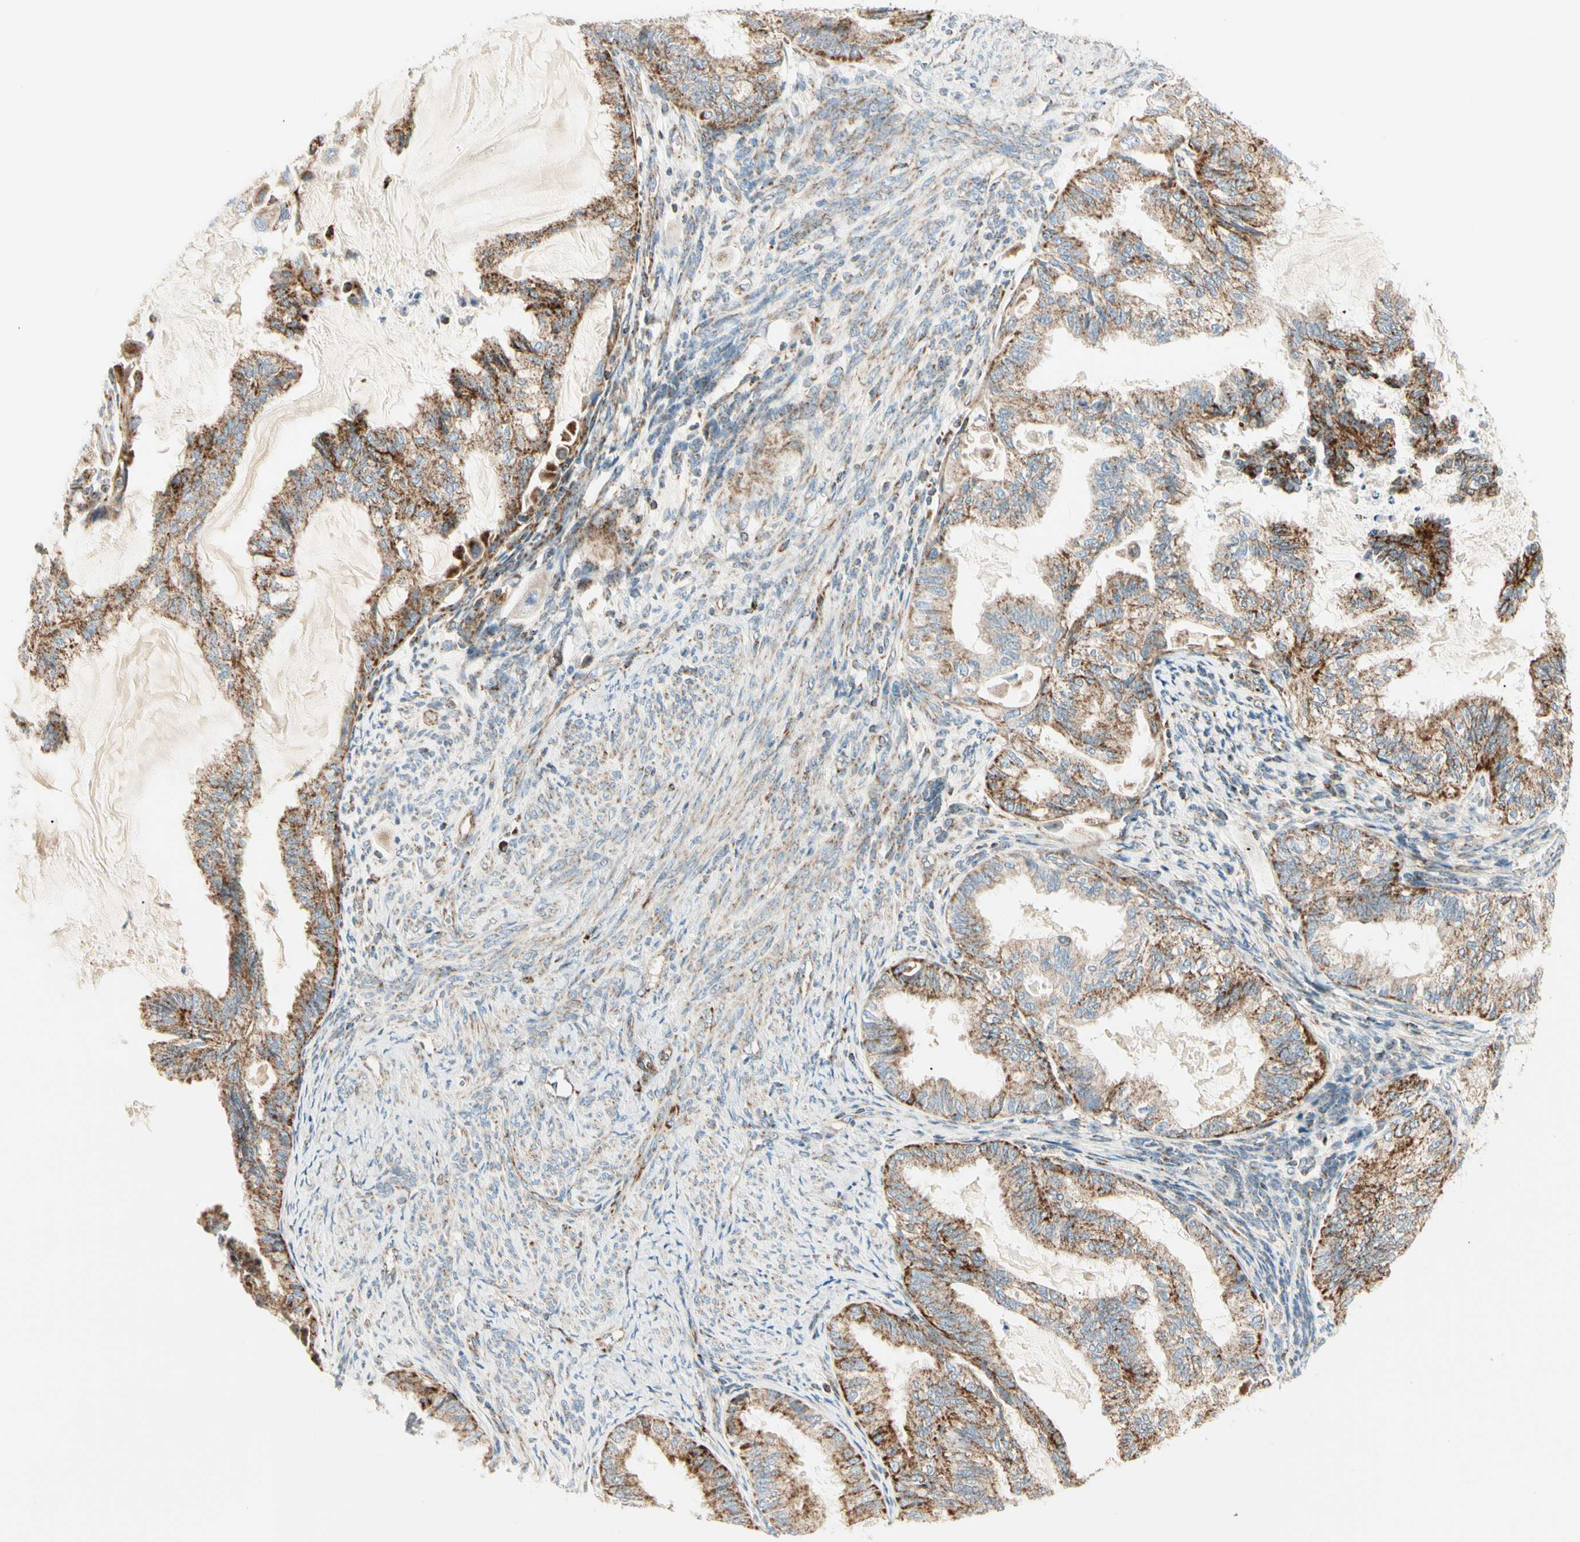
{"staining": {"intensity": "strong", "quantity": ">75%", "location": "cytoplasmic/membranous"}, "tissue": "cervical cancer", "cell_type": "Tumor cells", "image_type": "cancer", "snomed": [{"axis": "morphology", "description": "Normal tissue, NOS"}, {"axis": "morphology", "description": "Adenocarcinoma, NOS"}, {"axis": "topography", "description": "Cervix"}, {"axis": "topography", "description": "Endometrium"}], "caption": "This is an image of immunohistochemistry (IHC) staining of adenocarcinoma (cervical), which shows strong expression in the cytoplasmic/membranous of tumor cells.", "gene": "TBC1D10A", "patient": {"sex": "female", "age": 86}}